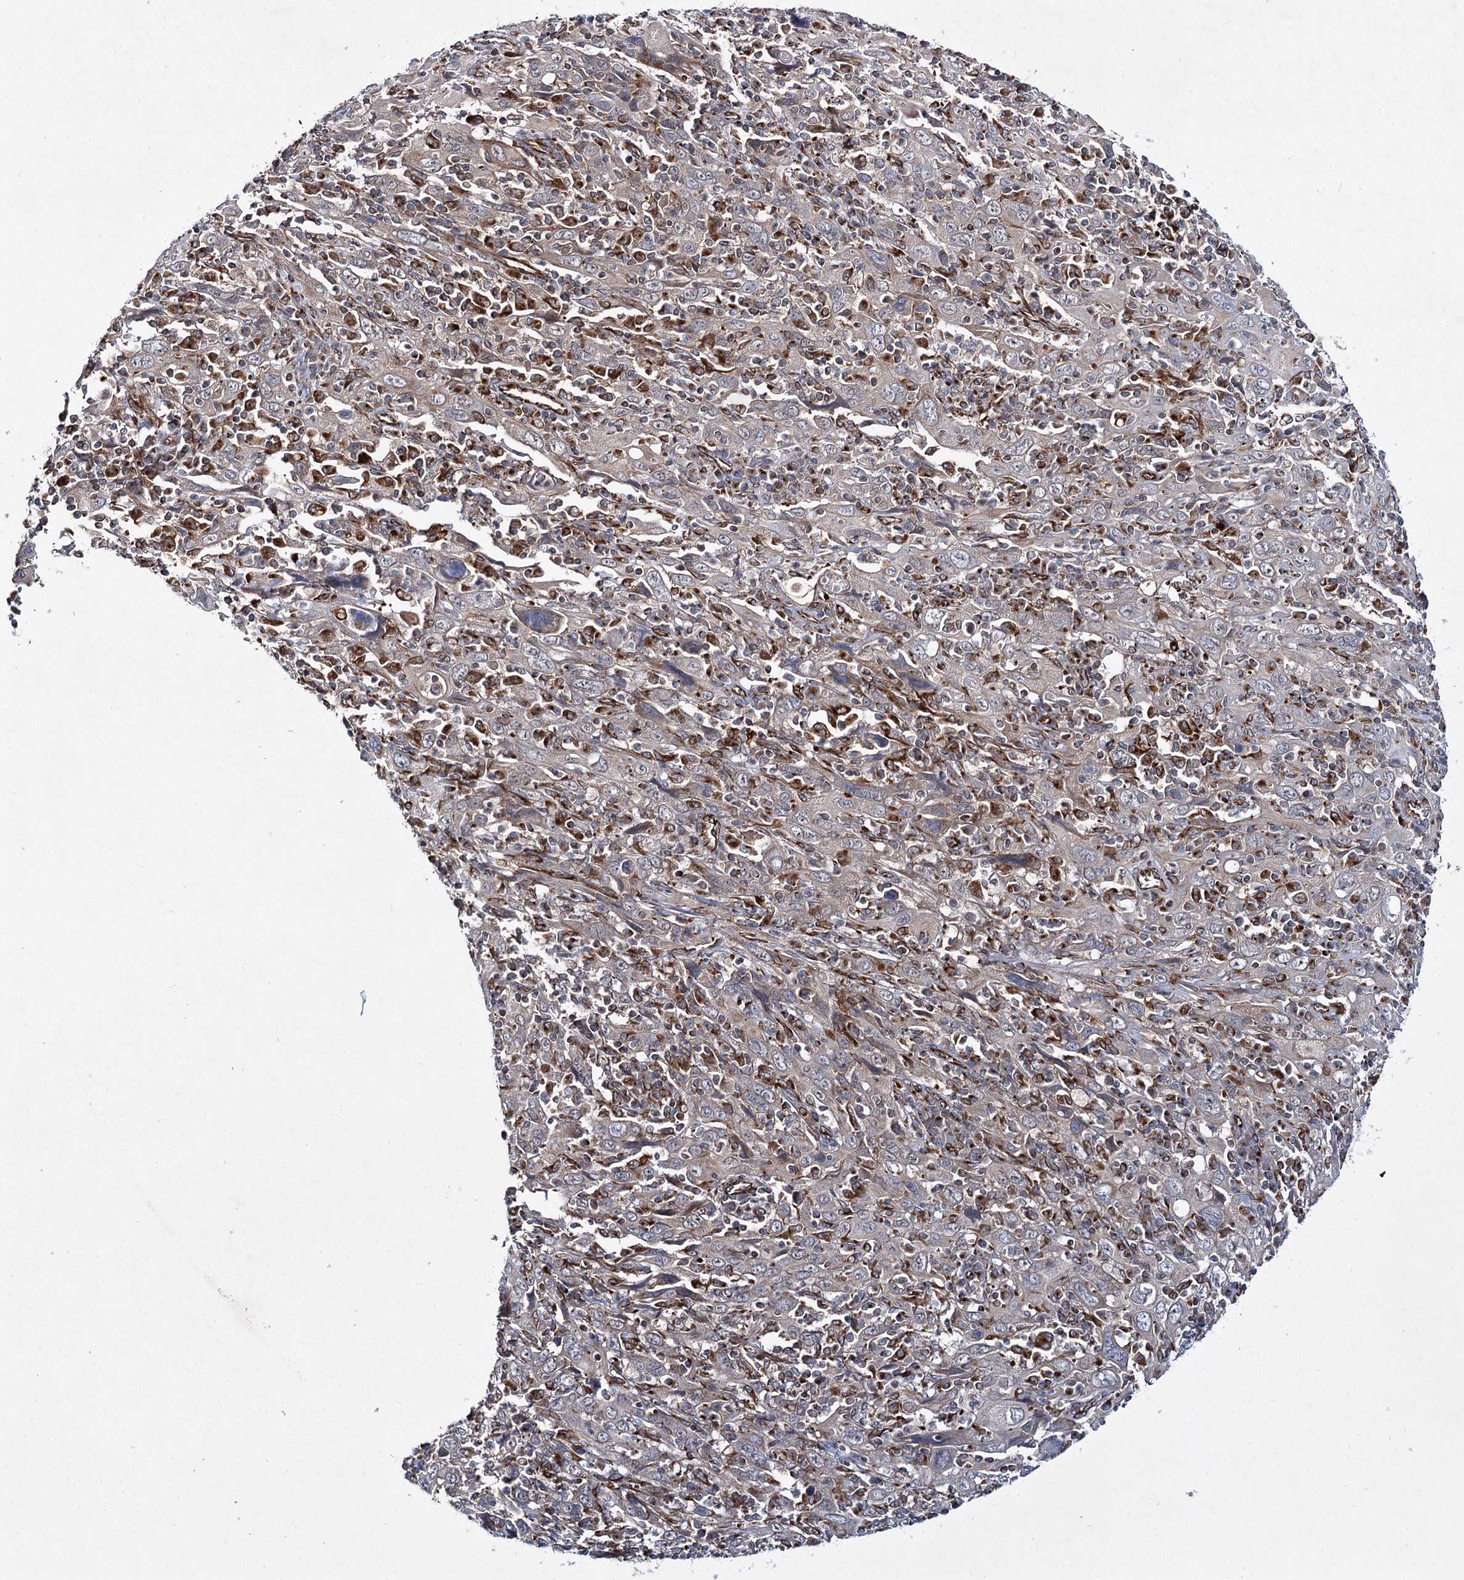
{"staining": {"intensity": "negative", "quantity": "none", "location": "none"}, "tissue": "cervical cancer", "cell_type": "Tumor cells", "image_type": "cancer", "snomed": [{"axis": "morphology", "description": "Squamous cell carcinoma, NOS"}, {"axis": "topography", "description": "Cervix"}], "caption": "A high-resolution micrograph shows immunohistochemistry staining of cervical cancer, which displays no significant positivity in tumor cells. The staining was performed using DAB to visualize the protein expression in brown, while the nuclei were stained in blue with hematoxylin (Magnification: 20x).", "gene": "DPEP2", "patient": {"sex": "female", "age": 46}}